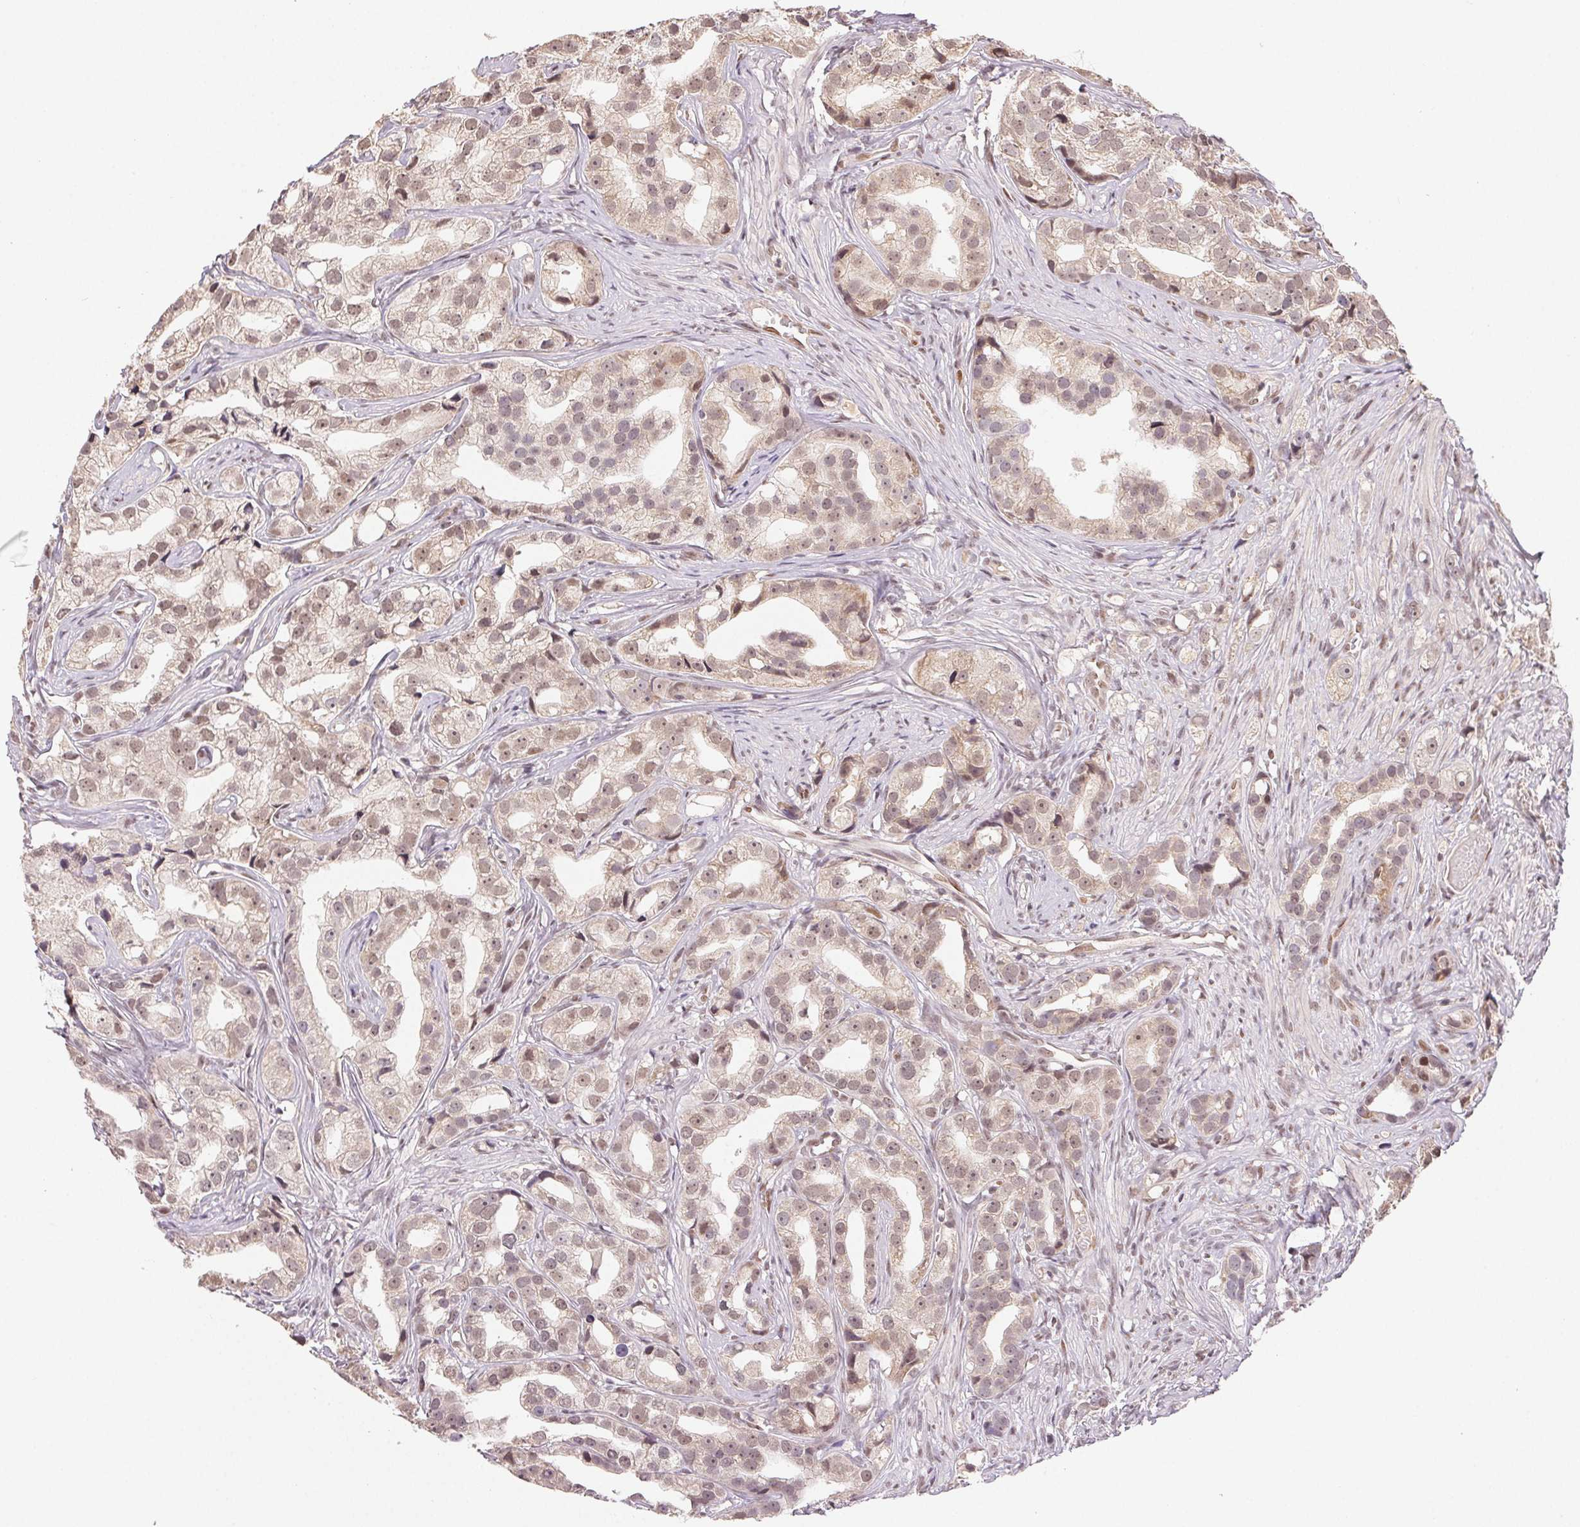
{"staining": {"intensity": "weak", "quantity": "25%-75%", "location": "cytoplasmic/membranous,nuclear"}, "tissue": "prostate cancer", "cell_type": "Tumor cells", "image_type": "cancer", "snomed": [{"axis": "morphology", "description": "Adenocarcinoma, High grade"}, {"axis": "topography", "description": "Prostate"}], "caption": "The micrograph displays staining of adenocarcinoma (high-grade) (prostate), revealing weak cytoplasmic/membranous and nuclear protein expression (brown color) within tumor cells. (Brightfield microscopy of DAB IHC at high magnification).", "gene": "MAPKAPK2", "patient": {"sex": "male", "age": 75}}